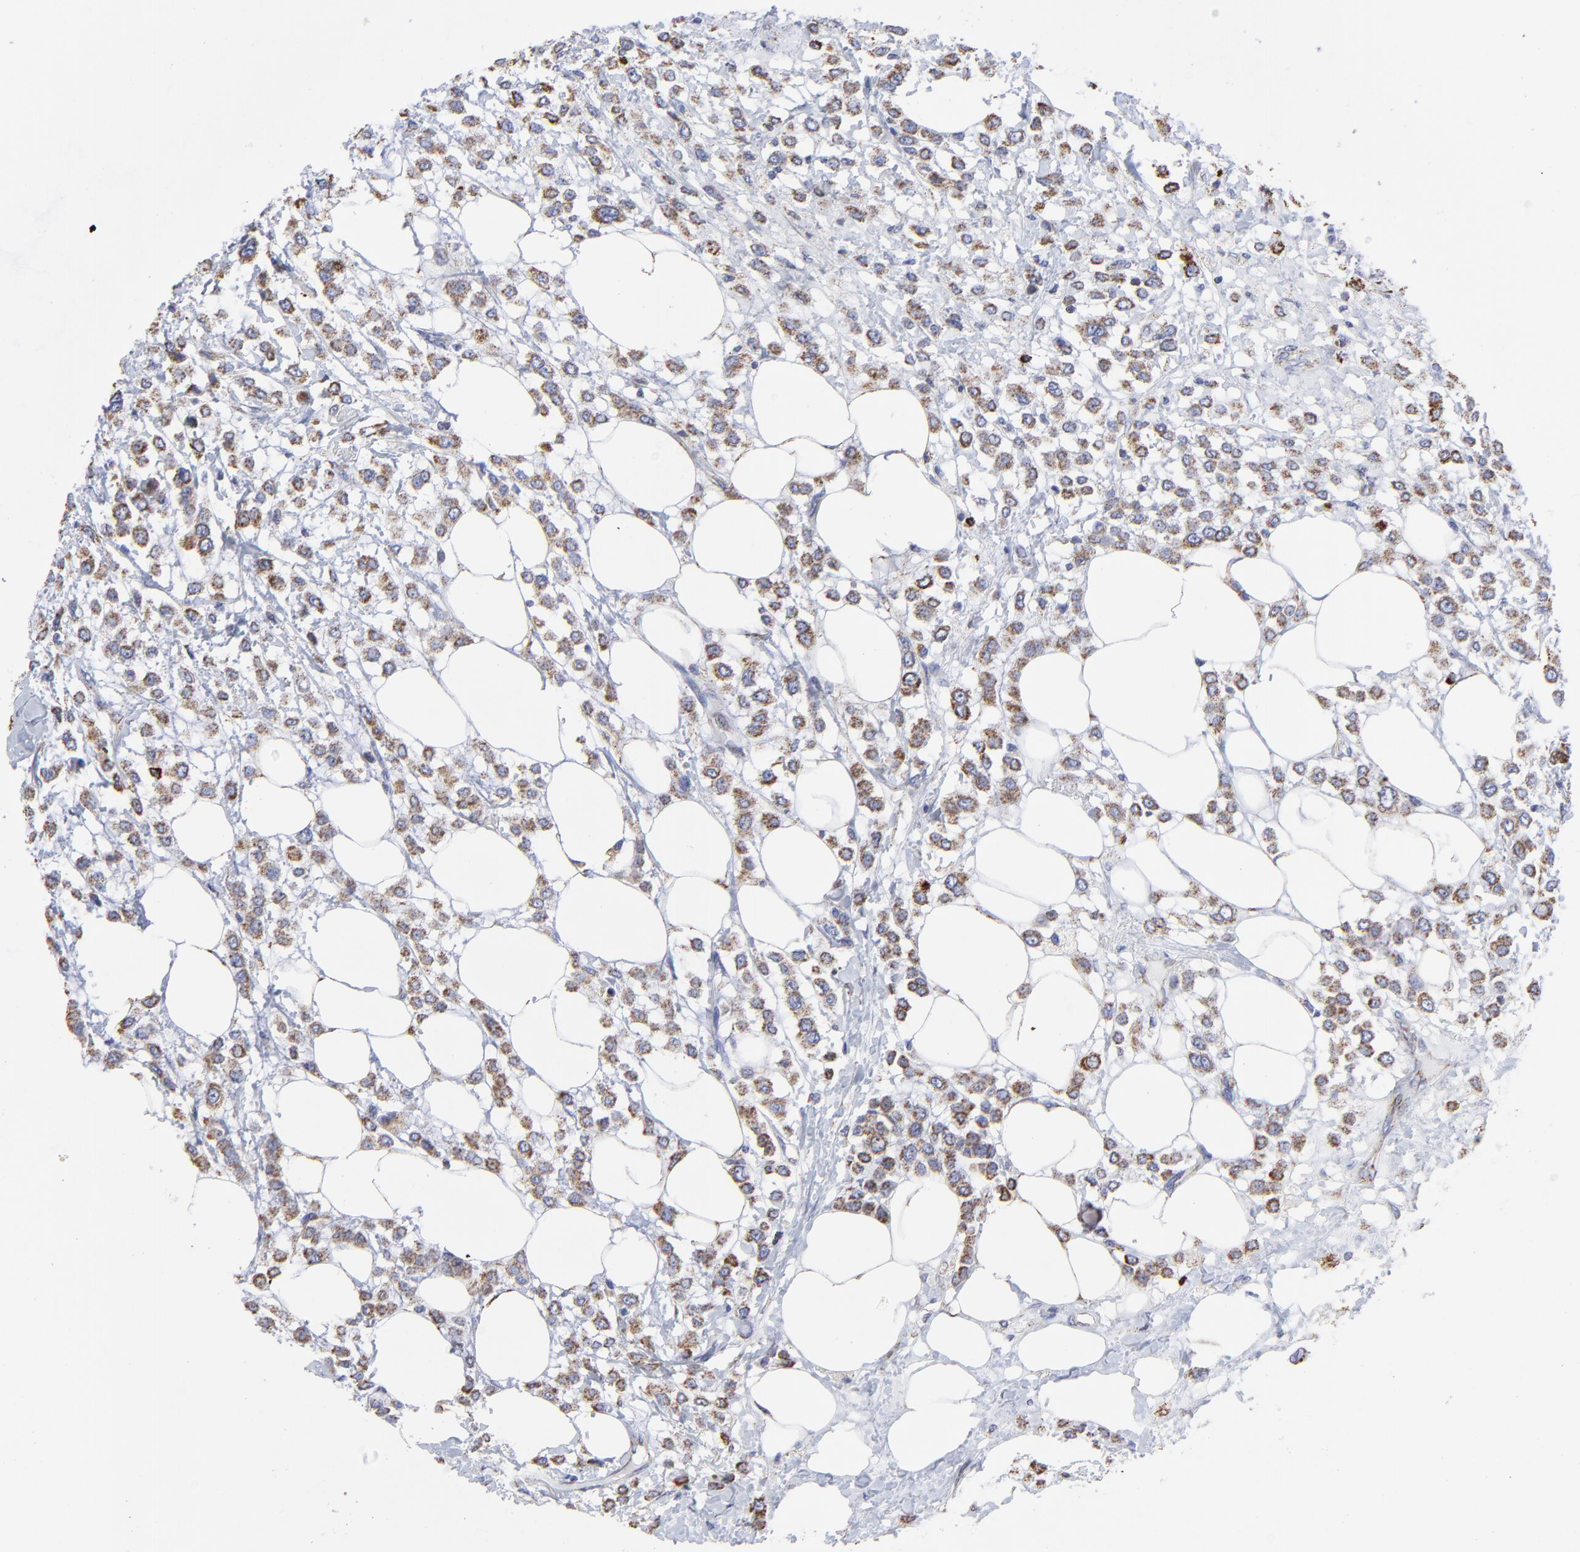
{"staining": {"intensity": "moderate", "quantity": ">75%", "location": "cytoplasmic/membranous"}, "tissue": "breast cancer", "cell_type": "Tumor cells", "image_type": "cancer", "snomed": [{"axis": "morphology", "description": "Lobular carcinoma"}, {"axis": "topography", "description": "Breast"}], "caption": "Protein staining of lobular carcinoma (breast) tissue demonstrates moderate cytoplasmic/membranous staining in about >75% of tumor cells.", "gene": "PINK1", "patient": {"sex": "female", "age": 85}}